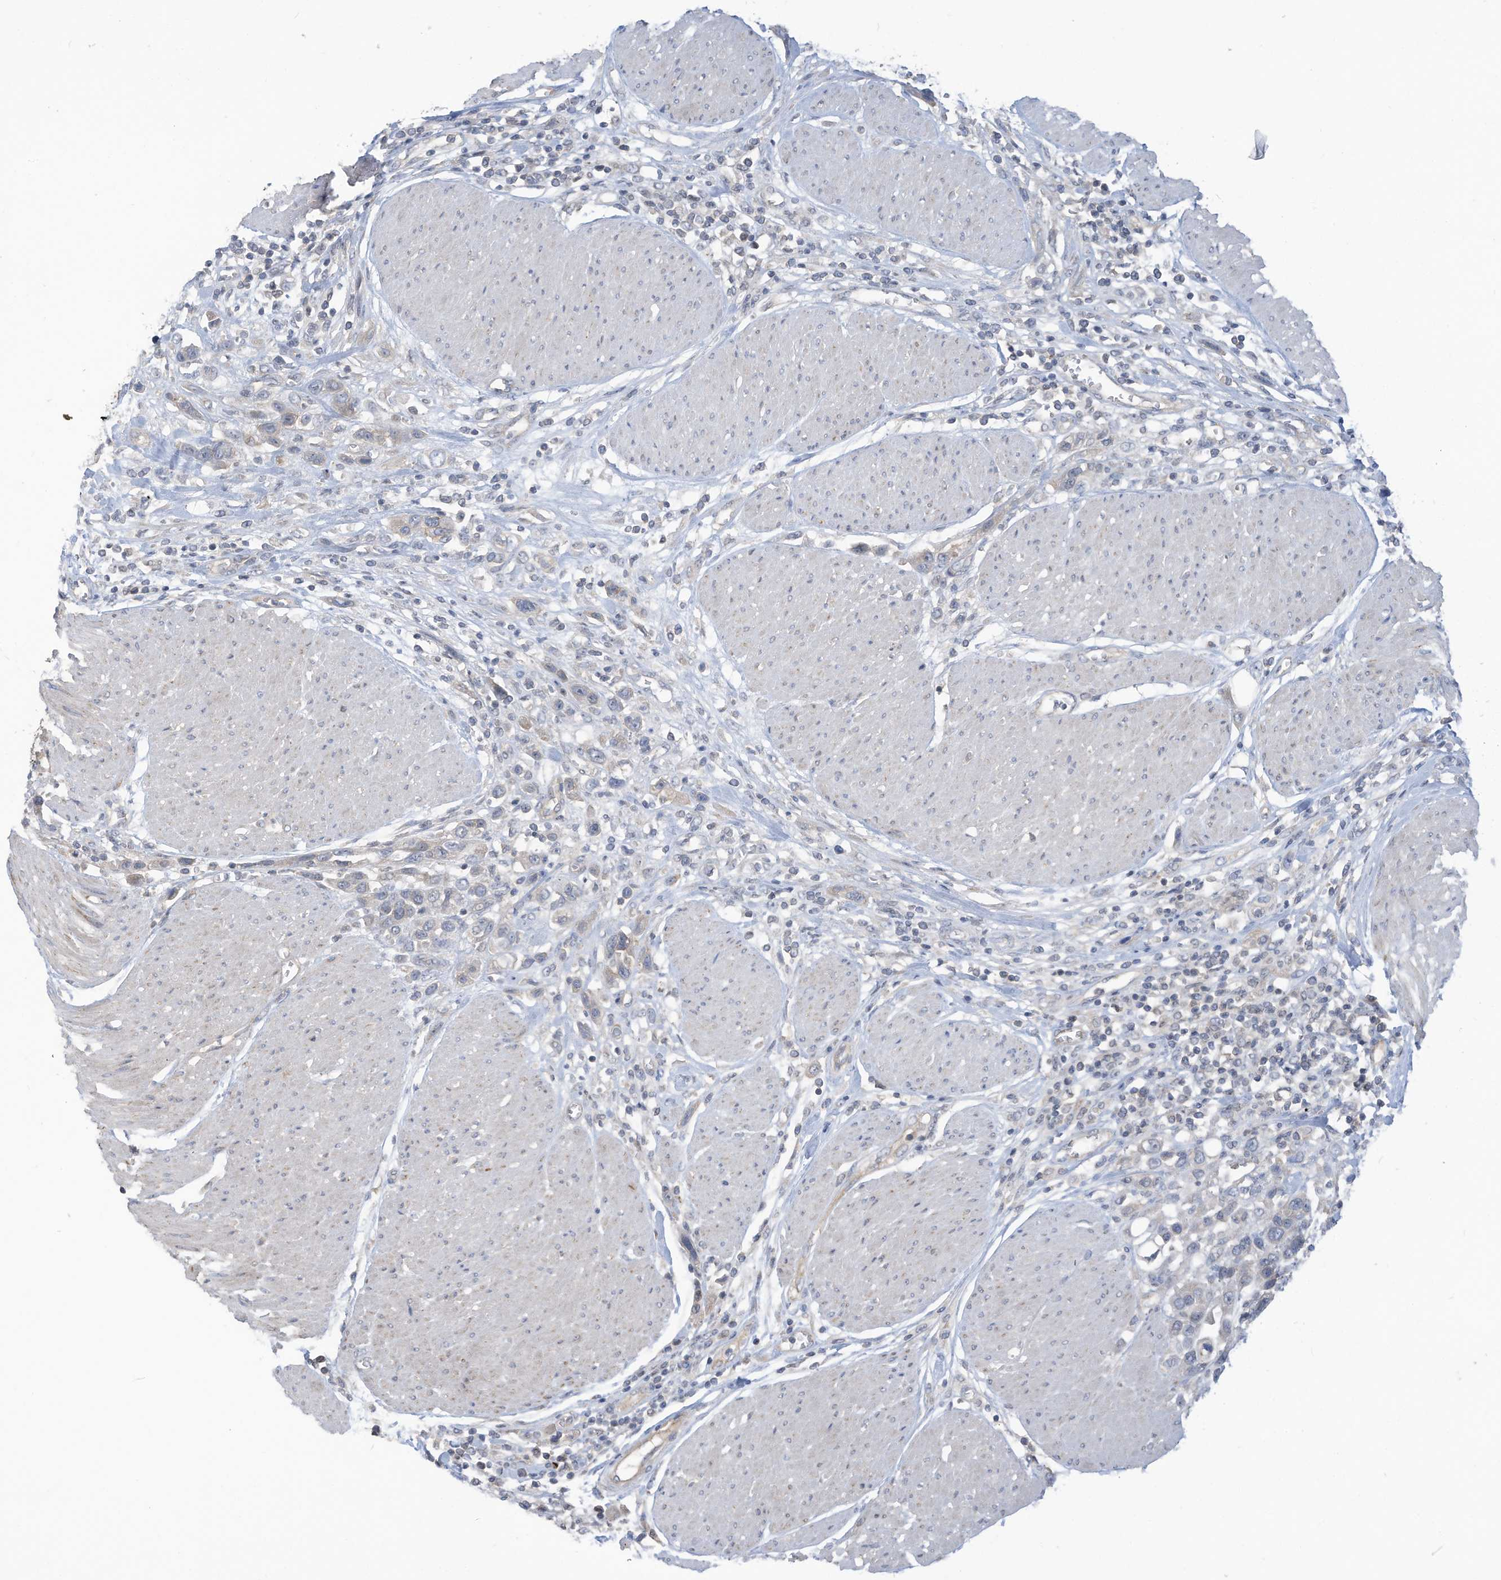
{"staining": {"intensity": "negative", "quantity": "none", "location": "none"}, "tissue": "urothelial cancer", "cell_type": "Tumor cells", "image_type": "cancer", "snomed": [{"axis": "morphology", "description": "Urothelial carcinoma, High grade"}, {"axis": "topography", "description": "Urinary bladder"}], "caption": "The IHC photomicrograph has no significant expression in tumor cells of urothelial cancer tissue.", "gene": "SCGB1D2", "patient": {"sex": "male", "age": 50}}